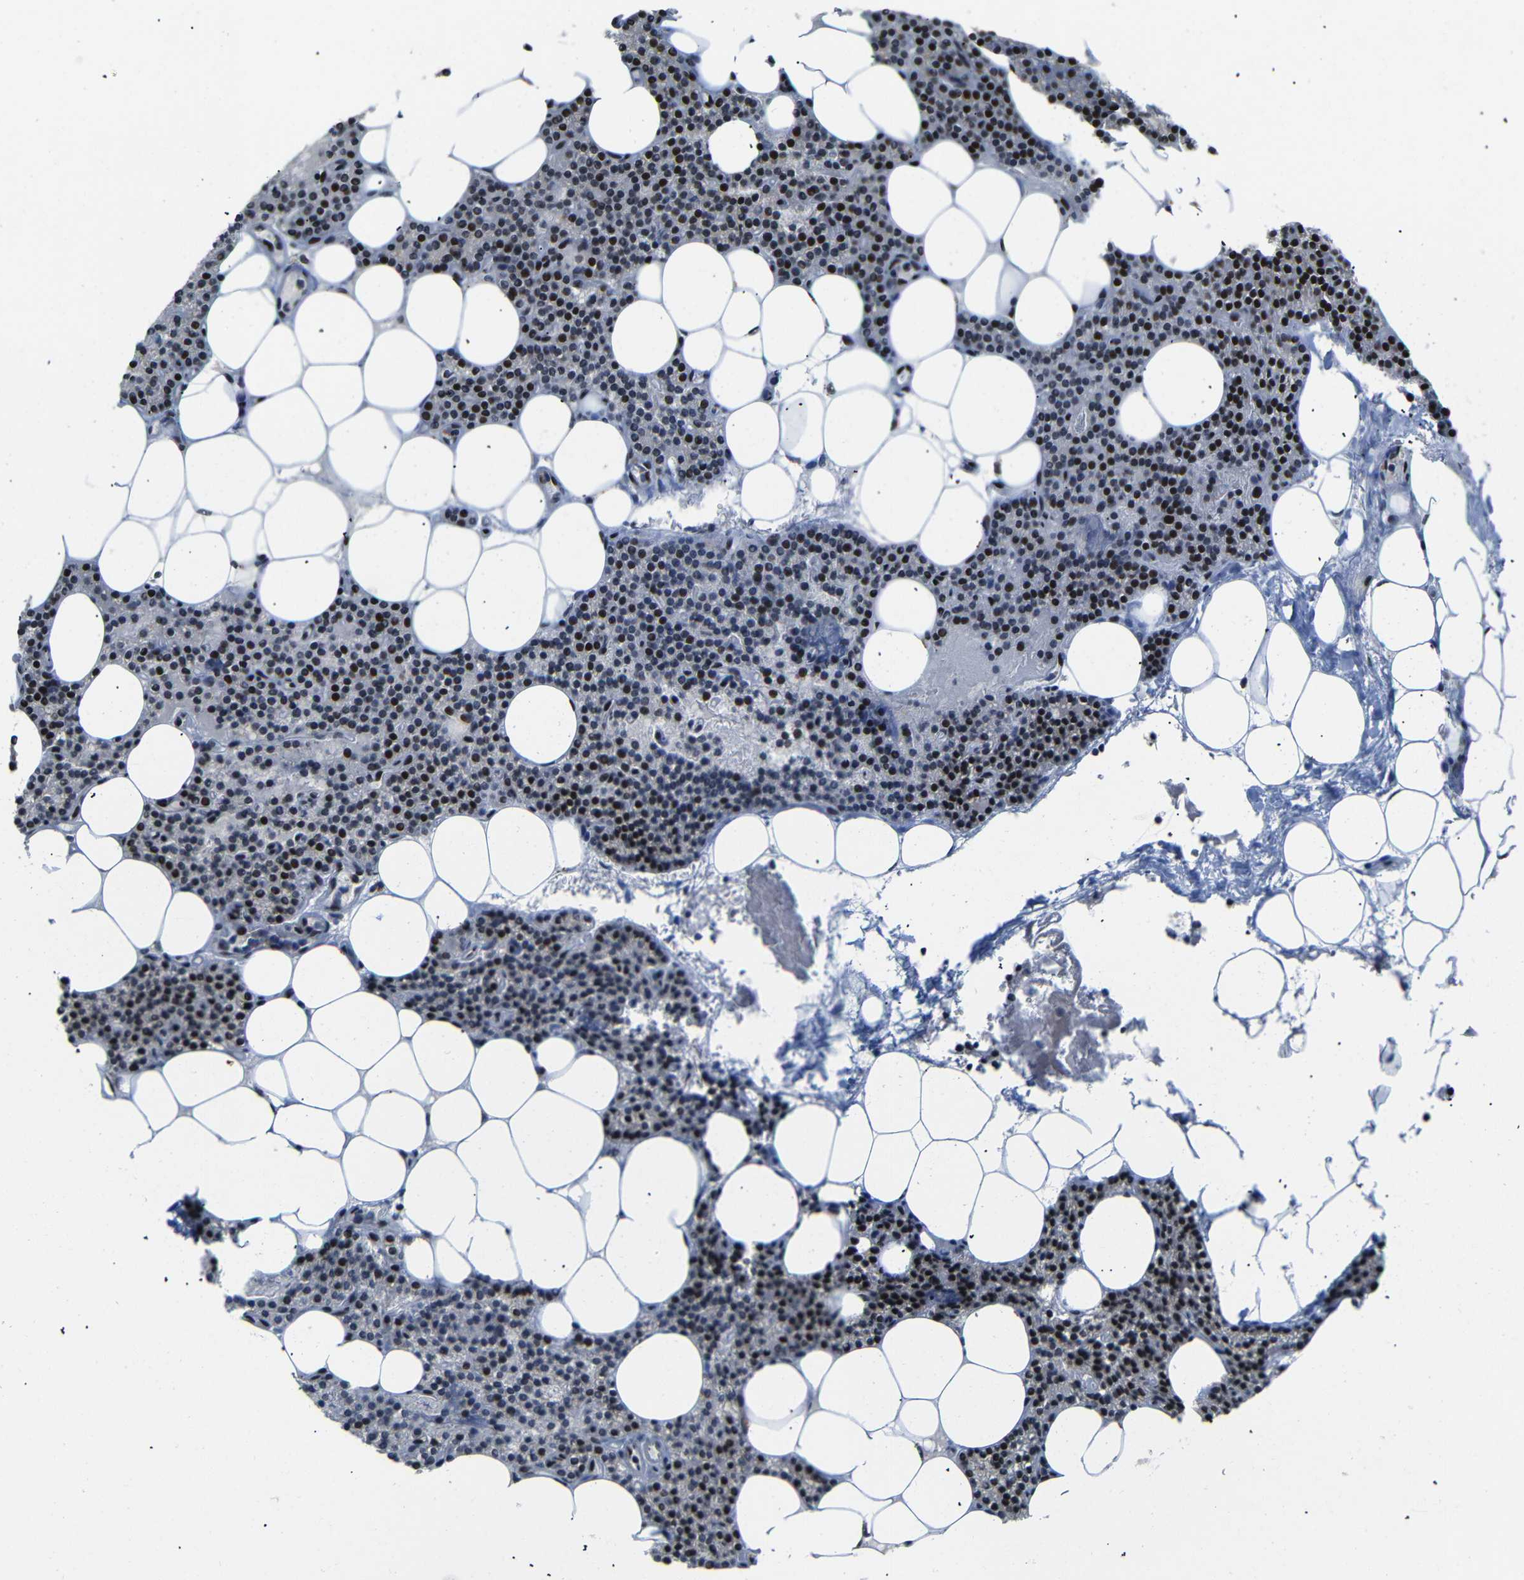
{"staining": {"intensity": "strong", "quantity": ">75%", "location": "nuclear"}, "tissue": "parathyroid gland", "cell_type": "Glandular cells", "image_type": "normal", "snomed": [{"axis": "morphology", "description": "Normal tissue, NOS"}, {"axis": "morphology", "description": "Adenoma, NOS"}, {"axis": "topography", "description": "Parathyroid gland"}], "caption": "An IHC histopathology image of unremarkable tissue is shown. Protein staining in brown shows strong nuclear positivity in parathyroid gland within glandular cells.", "gene": "SETDB2", "patient": {"sex": "female", "age": 51}}